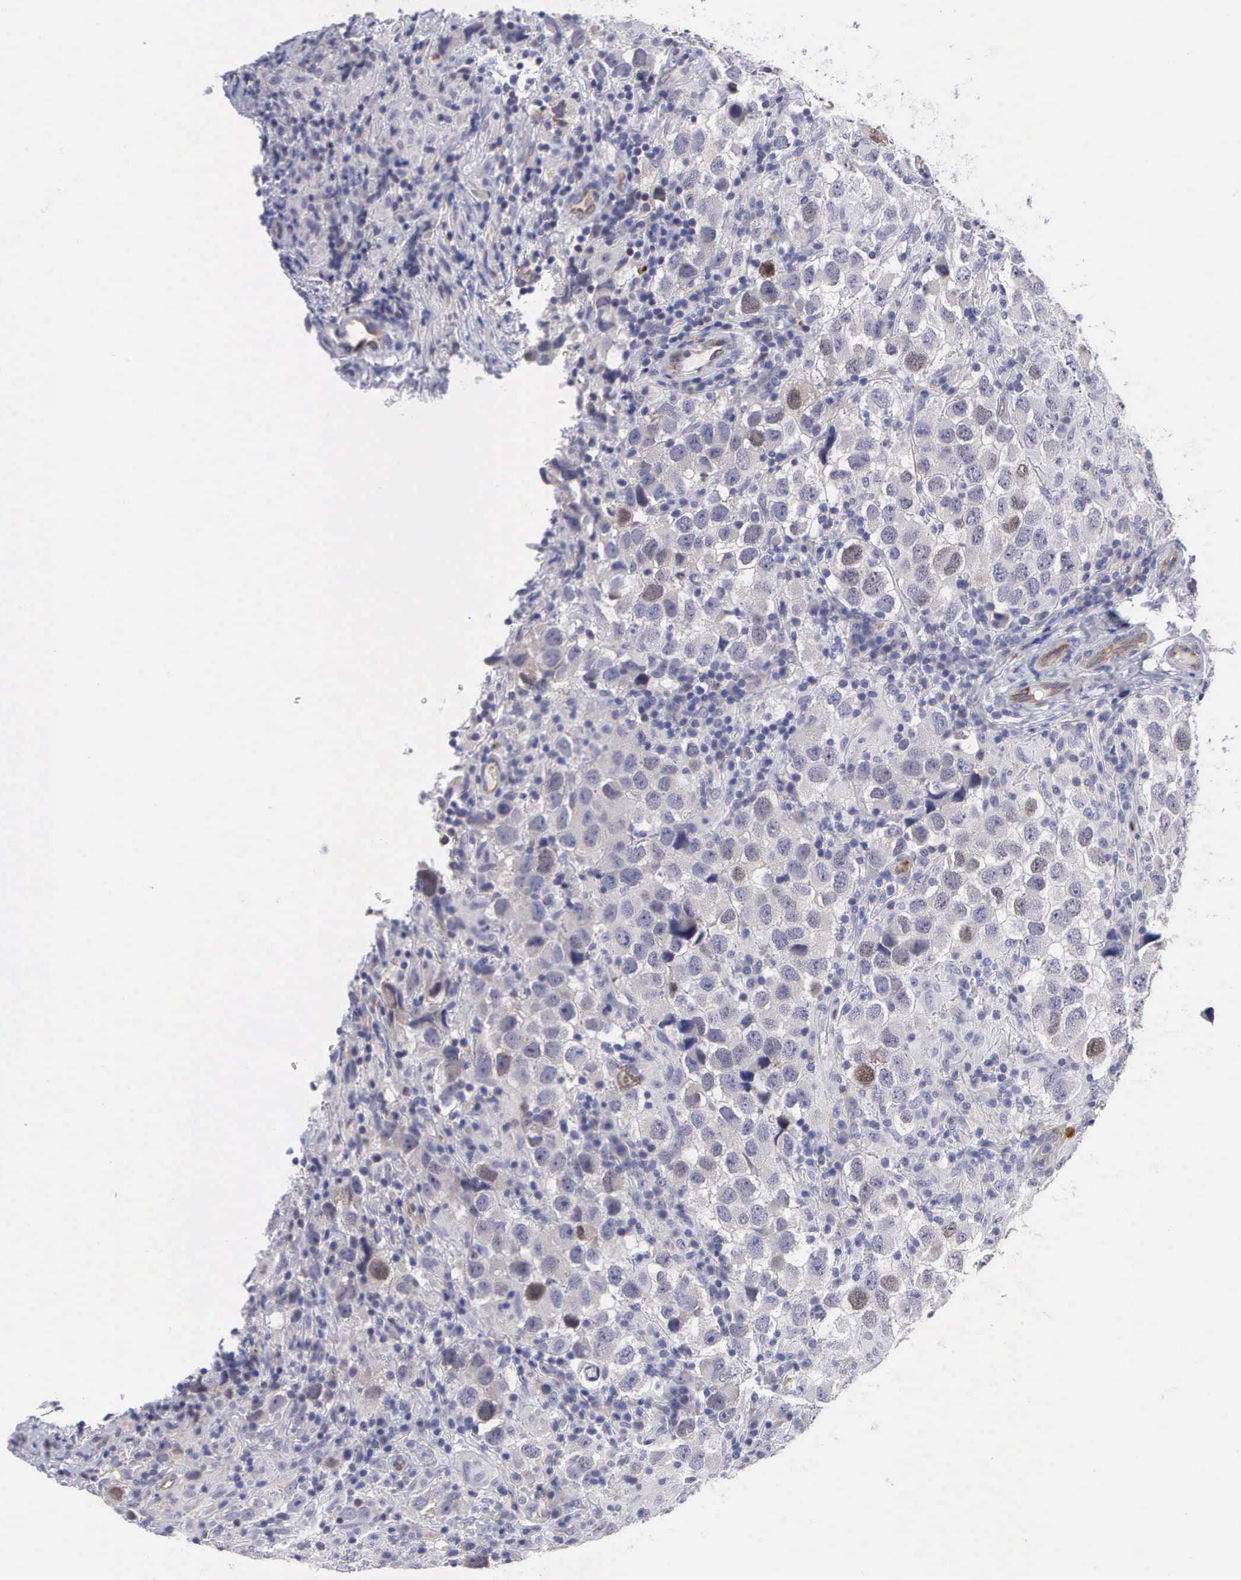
{"staining": {"intensity": "moderate", "quantity": "<25%", "location": "nuclear"}, "tissue": "testis cancer", "cell_type": "Tumor cells", "image_type": "cancer", "snomed": [{"axis": "morphology", "description": "Carcinoma, Embryonal, NOS"}, {"axis": "topography", "description": "Testis"}], "caption": "This is an image of immunohistochemistry (IHC) staining of testis cancer, which shows moderate staining in the nuclear of tumor cells.", "gene": "MAST4", "patient": {"sex": "male", "age": 21}}